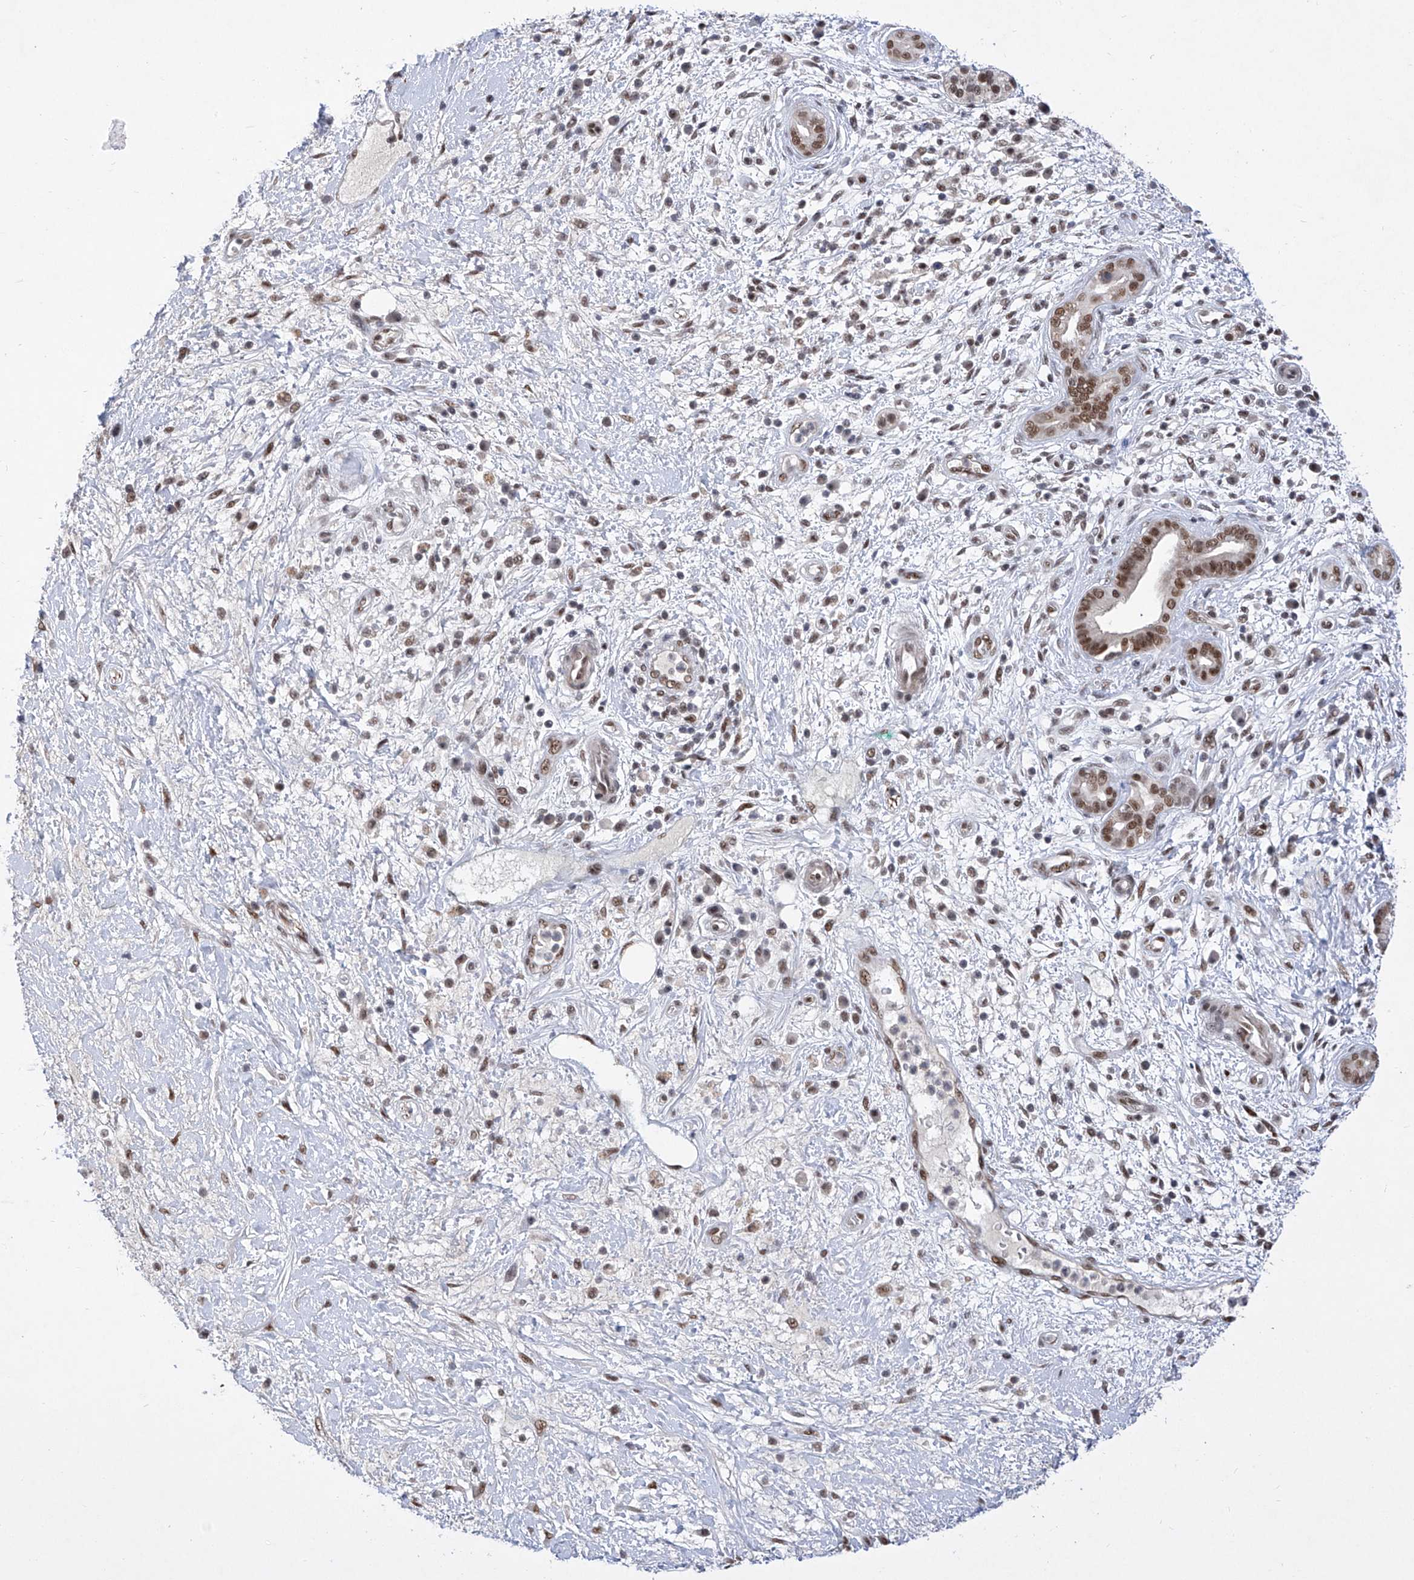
{"staining": {"intensity": "moderate", "quantity": ">75%", "location": "nuclear"}, "tissue": "pancreatic cancer", "cell_type": "Tumor cells", "image_type": "cancer", "snomed": [{"axis": "morphology", "description": "Adenocarcinoma, NOS"}, {"axis": "topography", "description": "Pancreas"}], "caption": "A brown stain shows moderate nuclear expression of a protein in pancreatic cancer (adenocarcinoma) tumor cells. (DAB (3,3'-diaminobenzidine) IHC, brown staining for protein, blue staining for nuclei).", "gene": "RAD54L", "patient": {"sex": "male", "age": 78}}